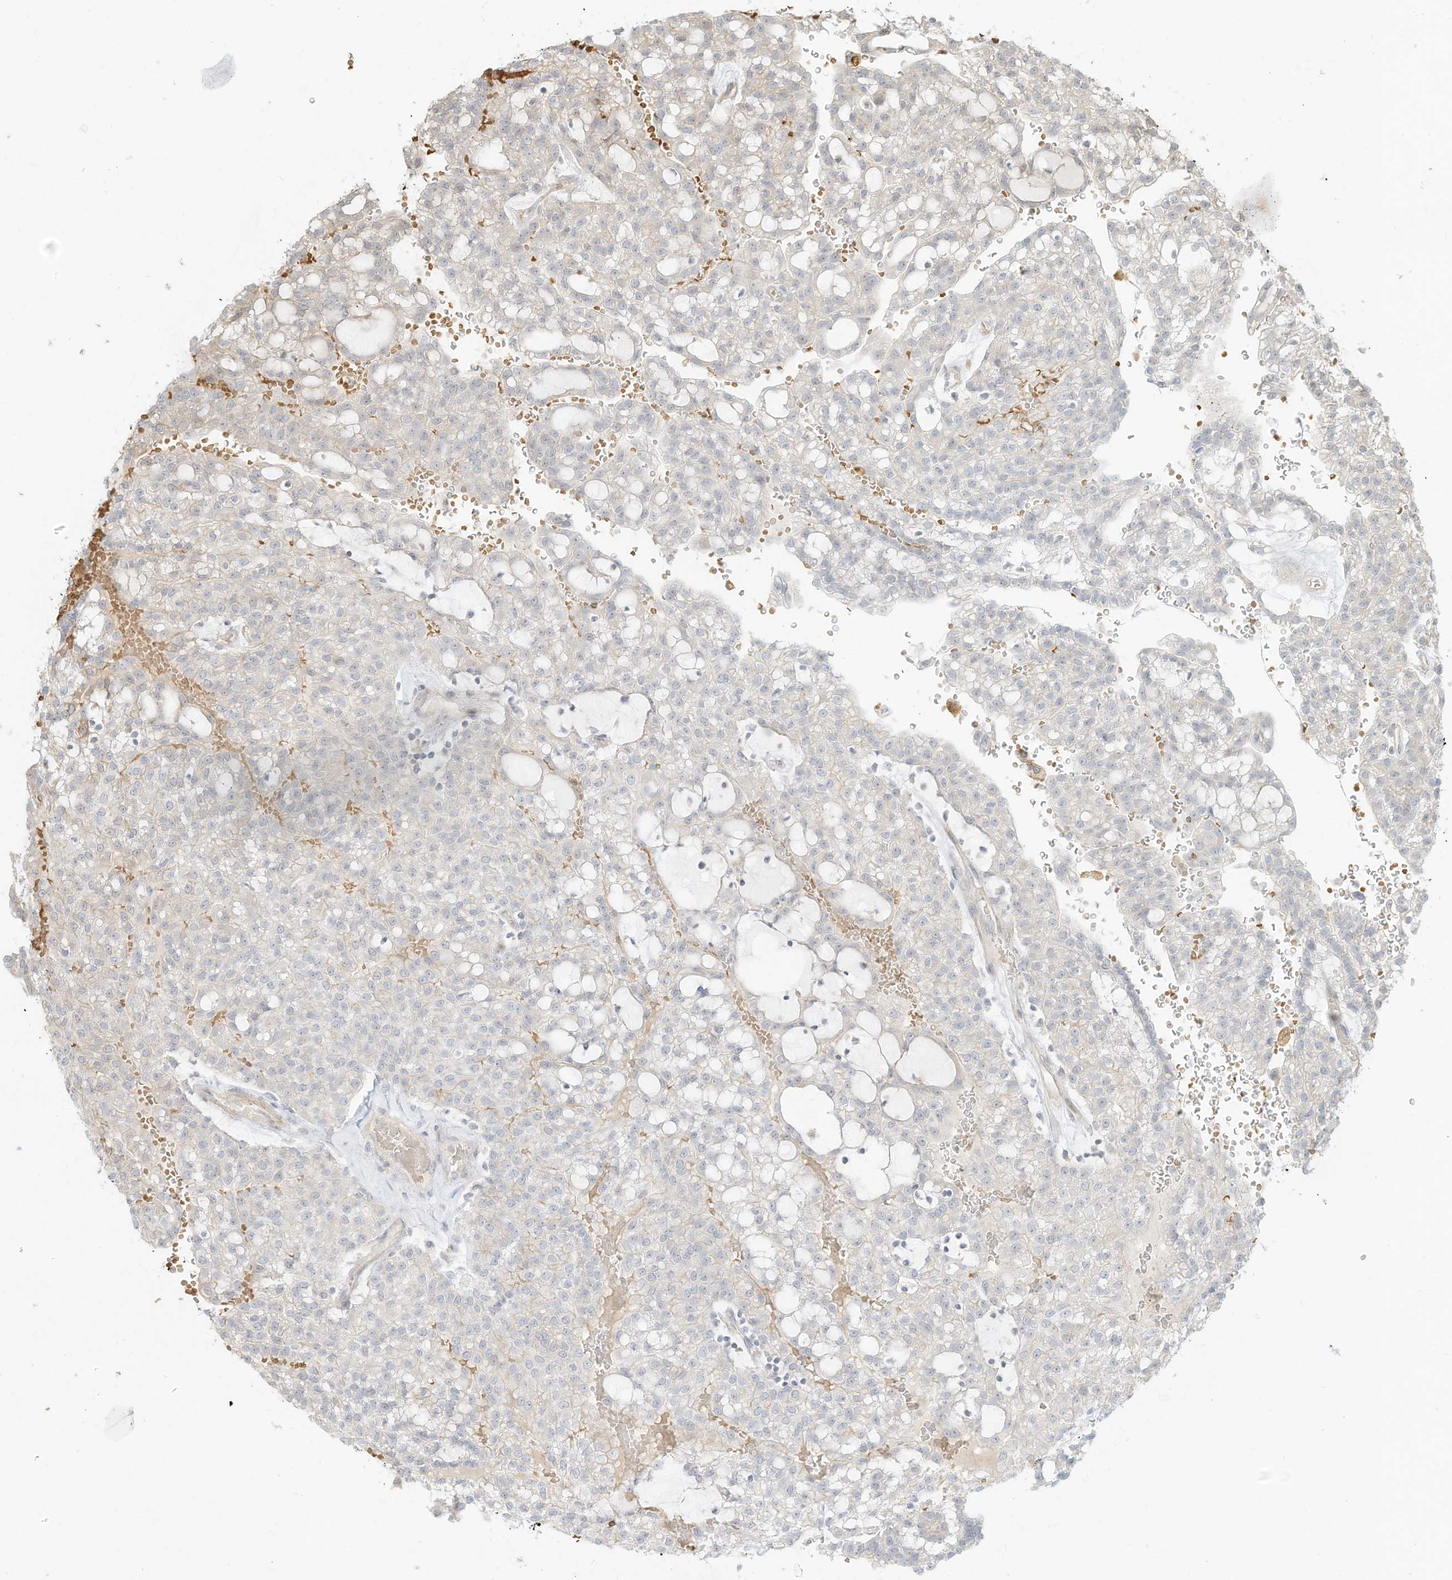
{"staining": {"intensity": "negative", "quantity": "none", "location": "none"}, "tissue": "renal cancer", "cell_type": "Tumor cells", "image_type": "cancer", "snomed": [{"axis": "morphology", "description": "Adenocarcinoma, NOS"}, {"axis": "topography", "description": "Kidney"}], "caption": "DAB (3,3'-diaminobenzidine) immunohistochemical staining of renal cancer (adenocarcinoma) displays no significant expression in tumor cells.", "gene": "OFD1", "patient": {"sex": "male", "age": 63}}